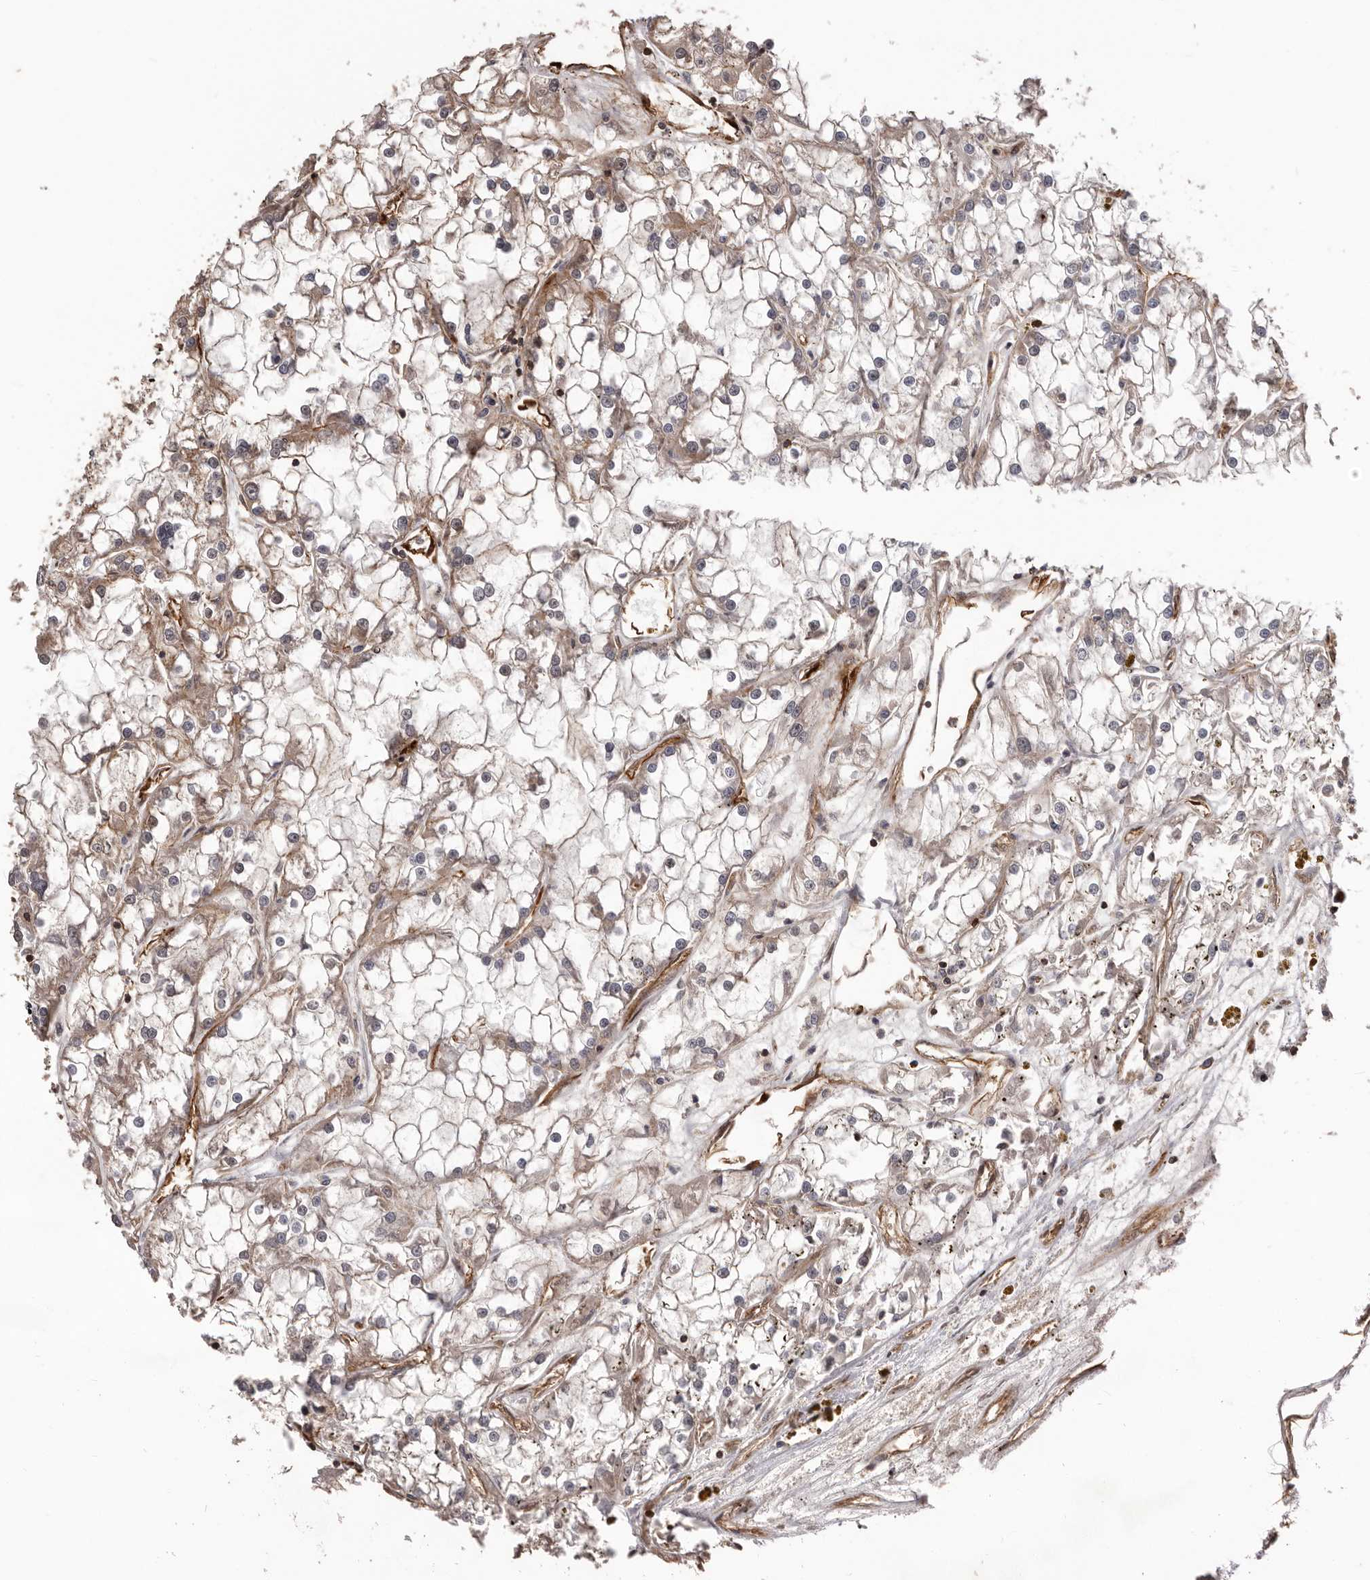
{"staining": {"intensity": "moderate", "quantity": ">75%", "location": "cytoplasmic/membranous"}, "tissue": "renal cancer", "cell_type": "Tumor cells", "image_type": "cancer", "snomed": [{"axis": "morphology", "description": "Adenocarcinoma, NOS"}, {"axis": "topography", "description": "Kidney"}], "caption": "Tumor cells show medium levels of moderate cytoplasmic/membranous staining in approximately >75% of cells in renal adenocarcinoma. The staining was performed using DAB, with brown indicating positive protein expression. Nuclei are stained blue with hematoxylin.", "gene": "PNRC2", "patient": {"sex": "female", "age": 52}}